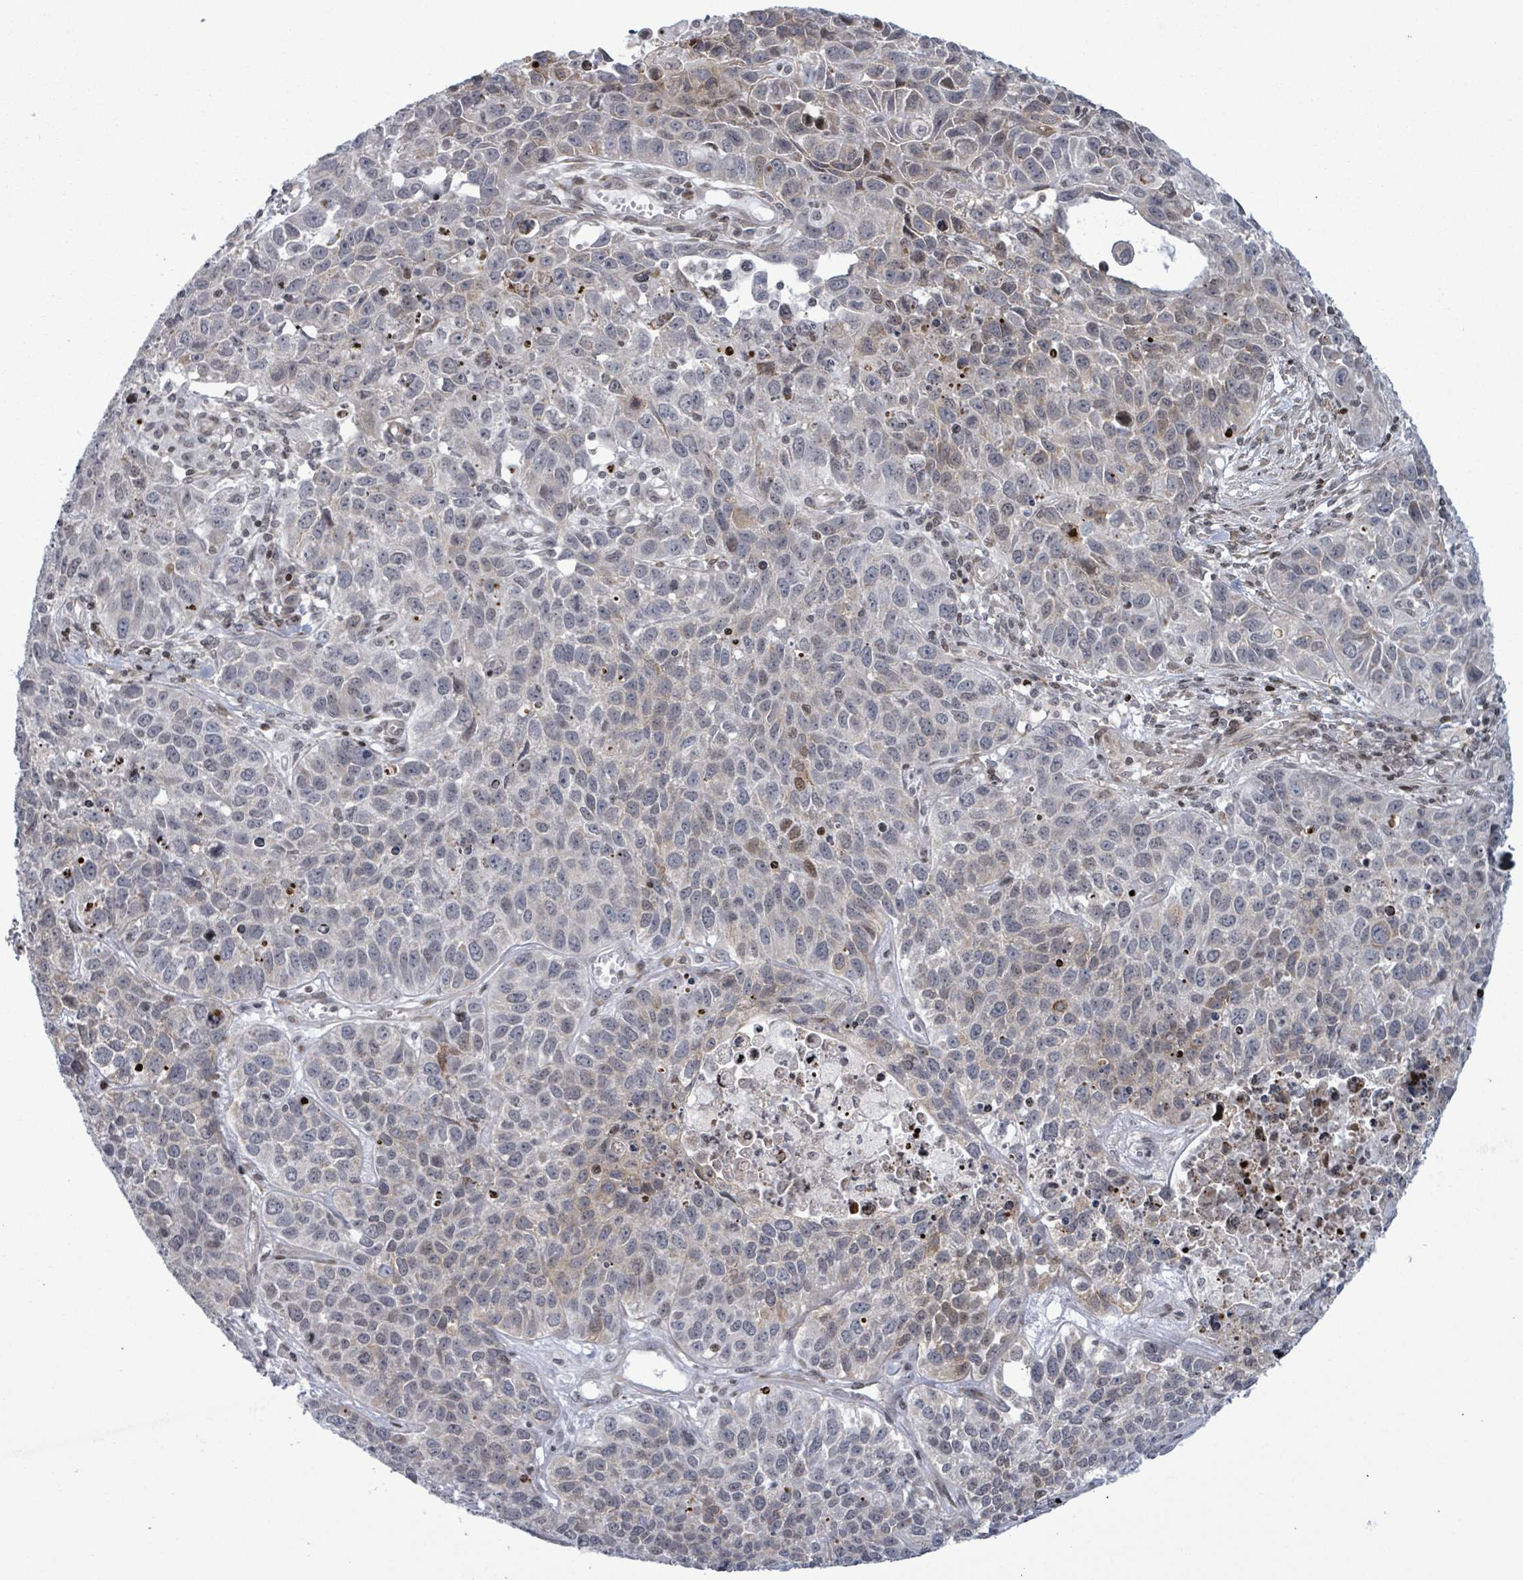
{"staining": {"intensity": "moderate", "quantity": "<25%", "location": "cytoplasmic/membranous,nuclear"}, "tissue": "lung cancer", "cell_type": "Tumor cells", "image_type": "cancer", "snomed": [{"axis": "morphology", "description": "Squamous cell carcinoma, NOS"}, {"axis": "topography", "description": "Lung"}], "caption": "There is low levels of moderate cytoplasmic/membranous and nuclear staining in tumor cells of lung squamous cell carcinoma, as demonstrated by immunohistochemical staining (brown color).", "gene": "FNDC4", "patient": {"sex": "male", "age": 76}}